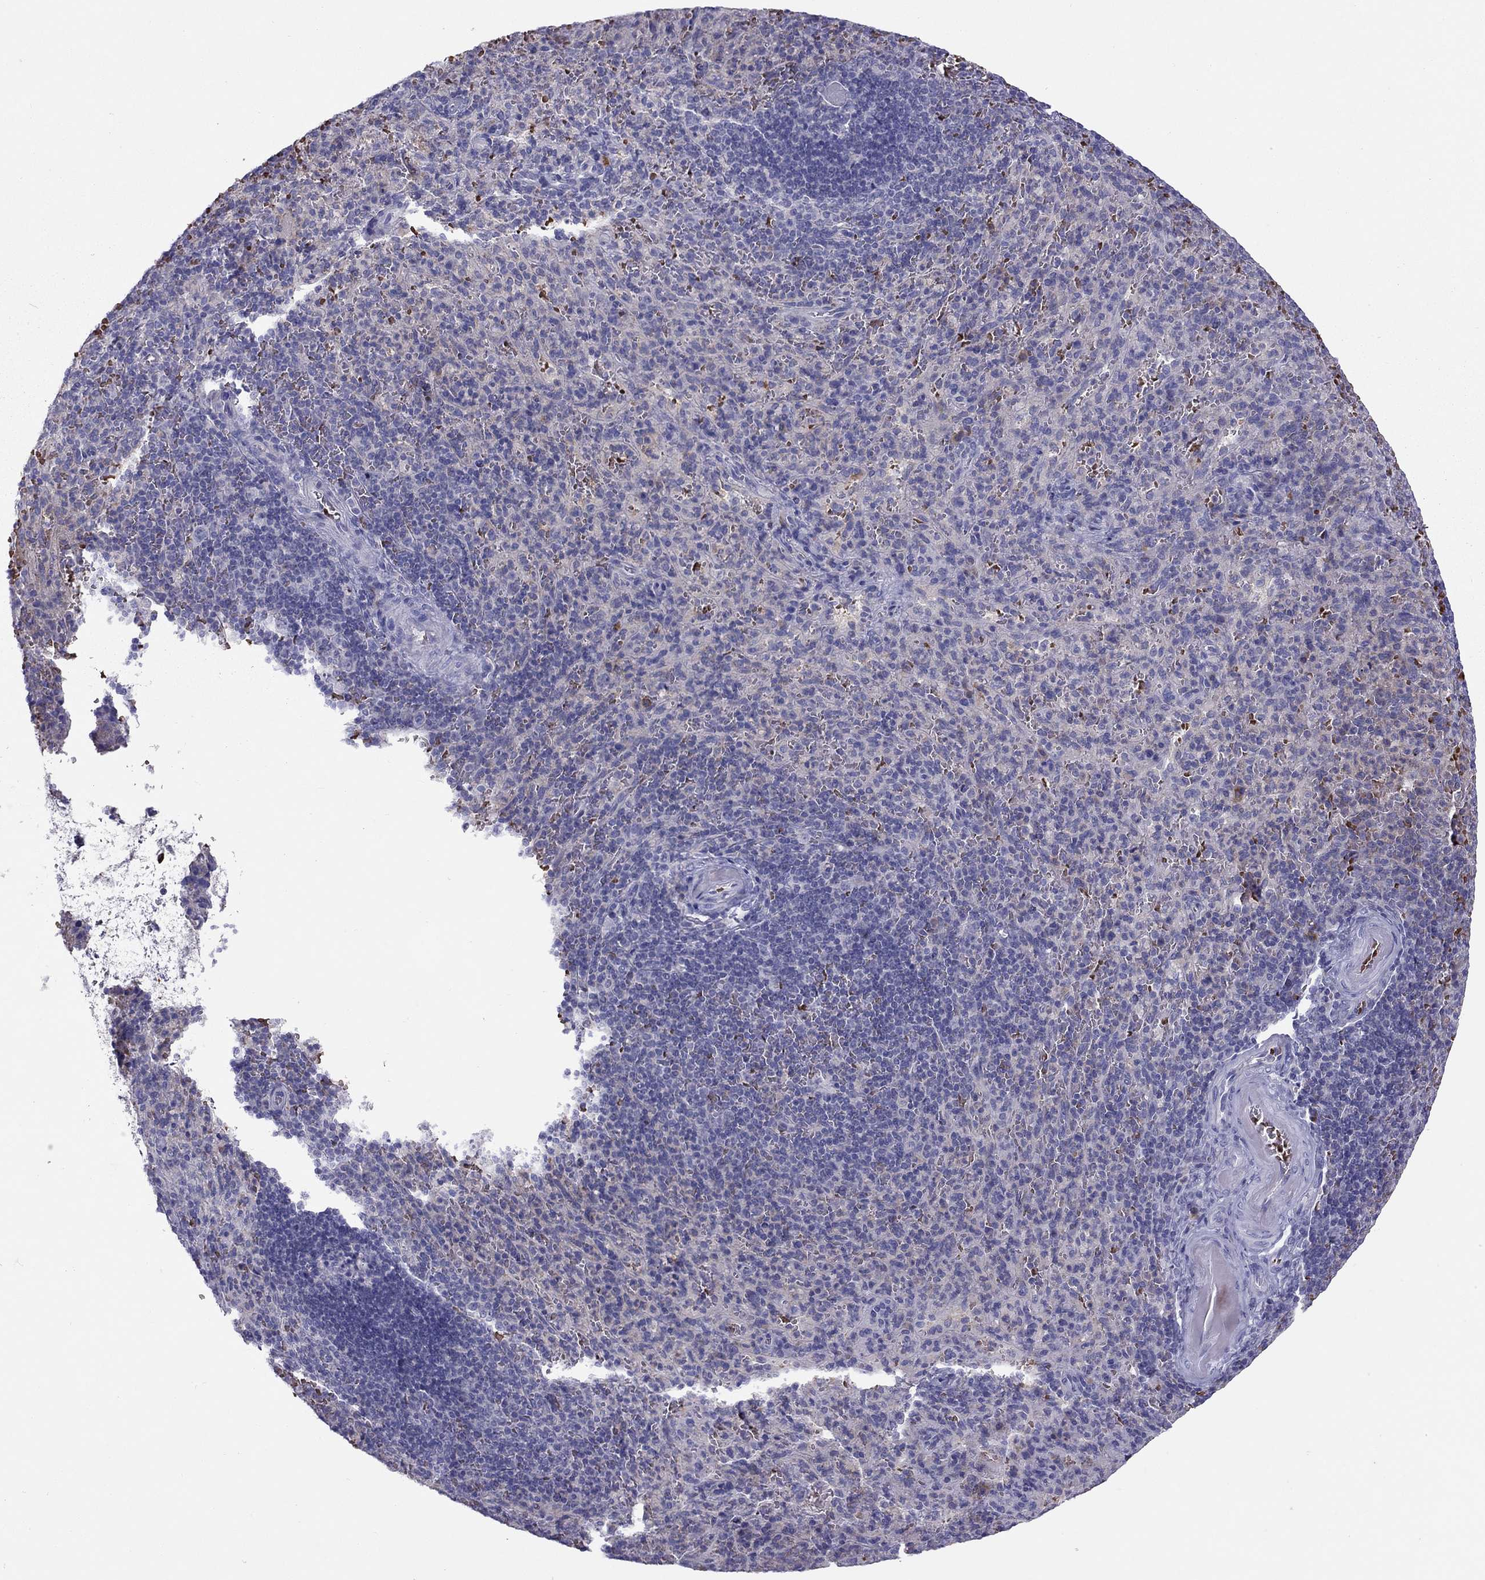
{"staining": {"intensity": "weak", "quantity": "<25%", "location": "cytoplasmic/membranous"}, "tissue": "spleen", "cell_type": "Cells in red pulp", "image_type": "normal", "snomed": [{"axis": "morphology", "description": "Normal tissue, NOS"}, {"axis": "topography", "description": "Spleen"}], "caption": "Immunohistochemistry photomicrograph of unremarkable spleen stained for a protein (brown), which shows no staining in cells in red pulp.", "gene": "FRMD1", "patient": {"sex": "male", "age": 57}}